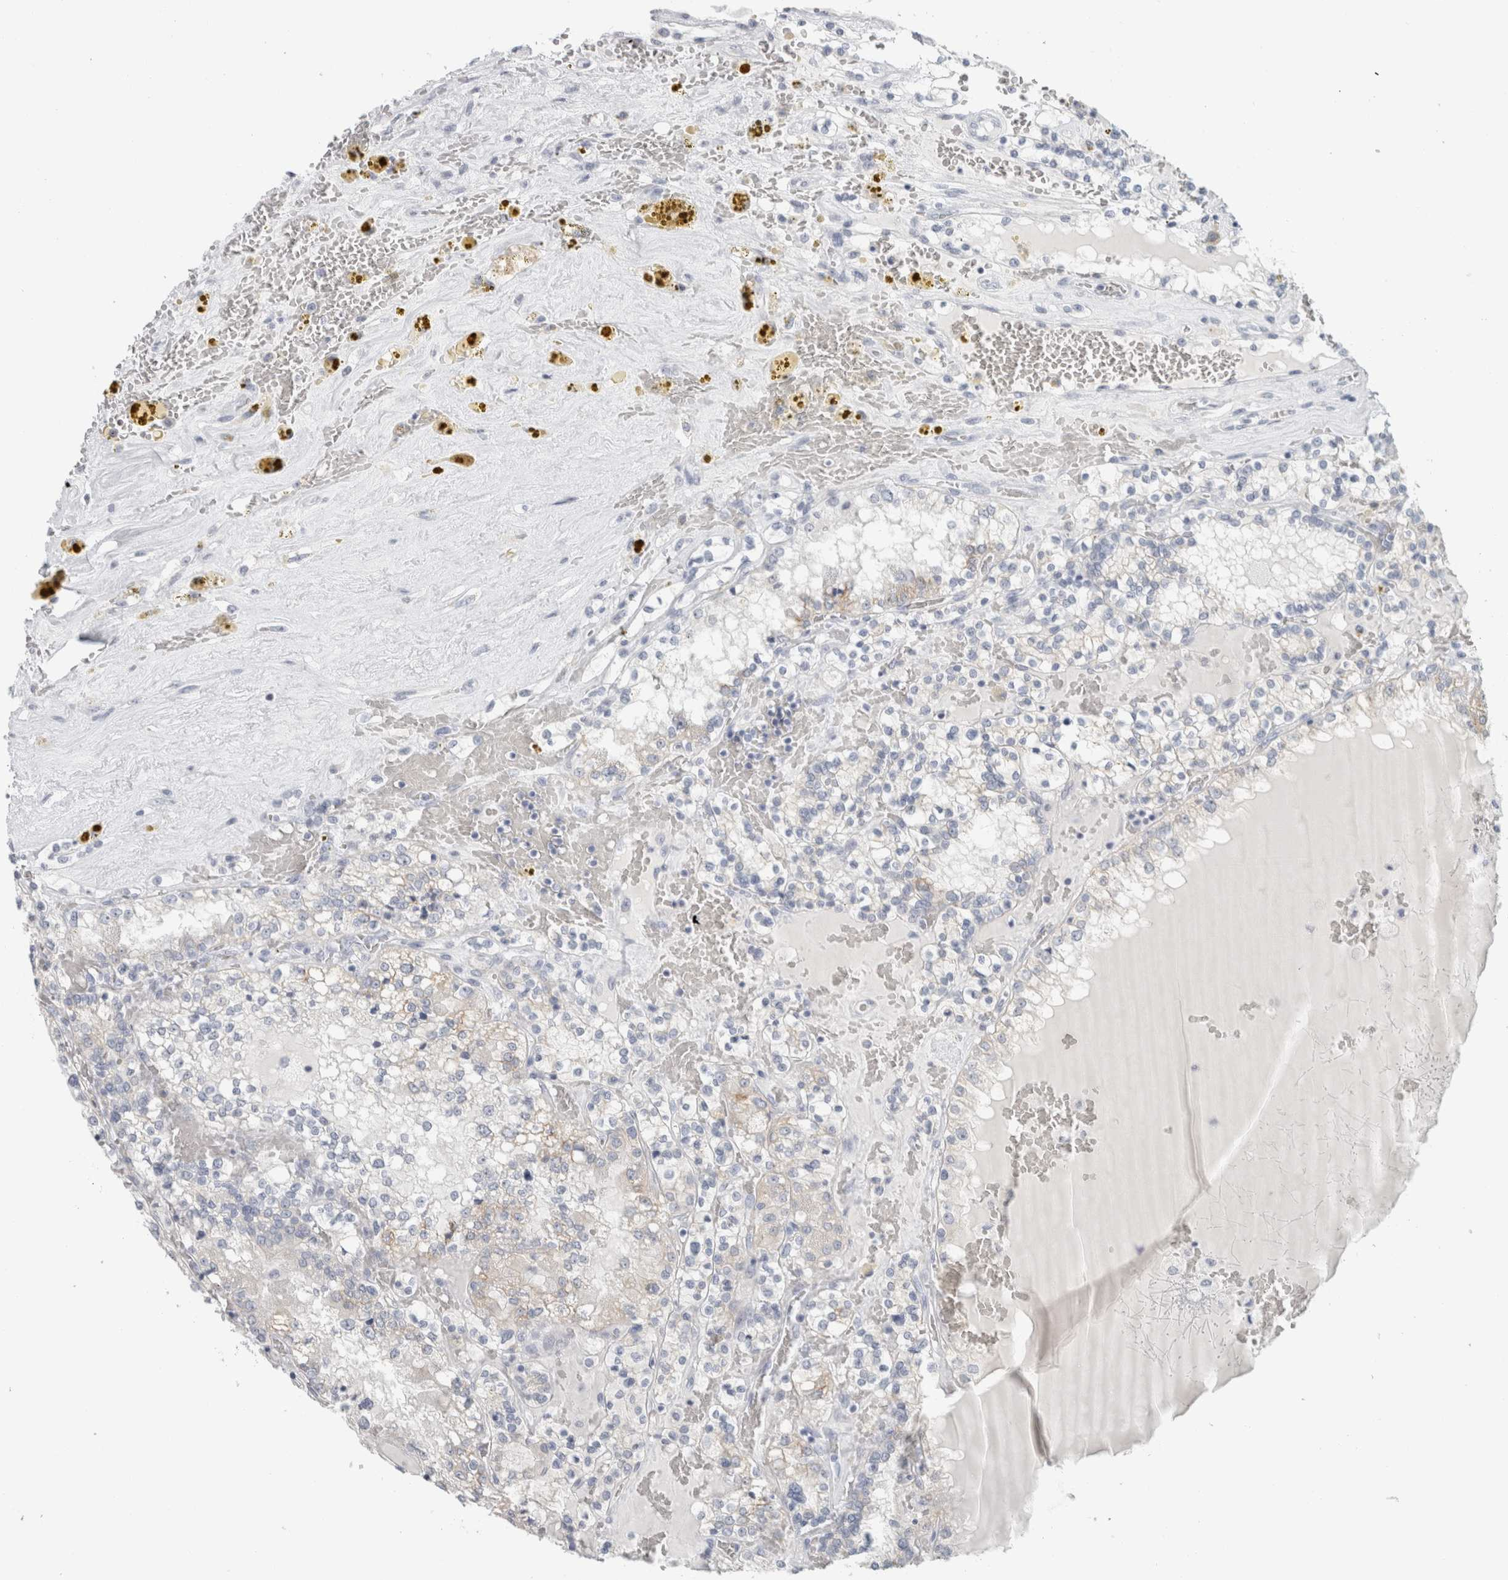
{"staining": {"intensity": "negative", "quantity": "none", "location": "none"}, "tissue": "renal cancer", "cell_type": "Tumor cells", "image_type": "cancer", "snomed": [{"axis": "morphology", "description": "Adenocarcinoma, NOS"}, {"axis": "topography", "description": "Kidney"}], "caption": "A micrograph of renal adenocarcinoma stained for a protein exhibits no brown staining in tumor cells.", "gene": "SLC28A3", "patient": {"sex": "female", "age": 56}}